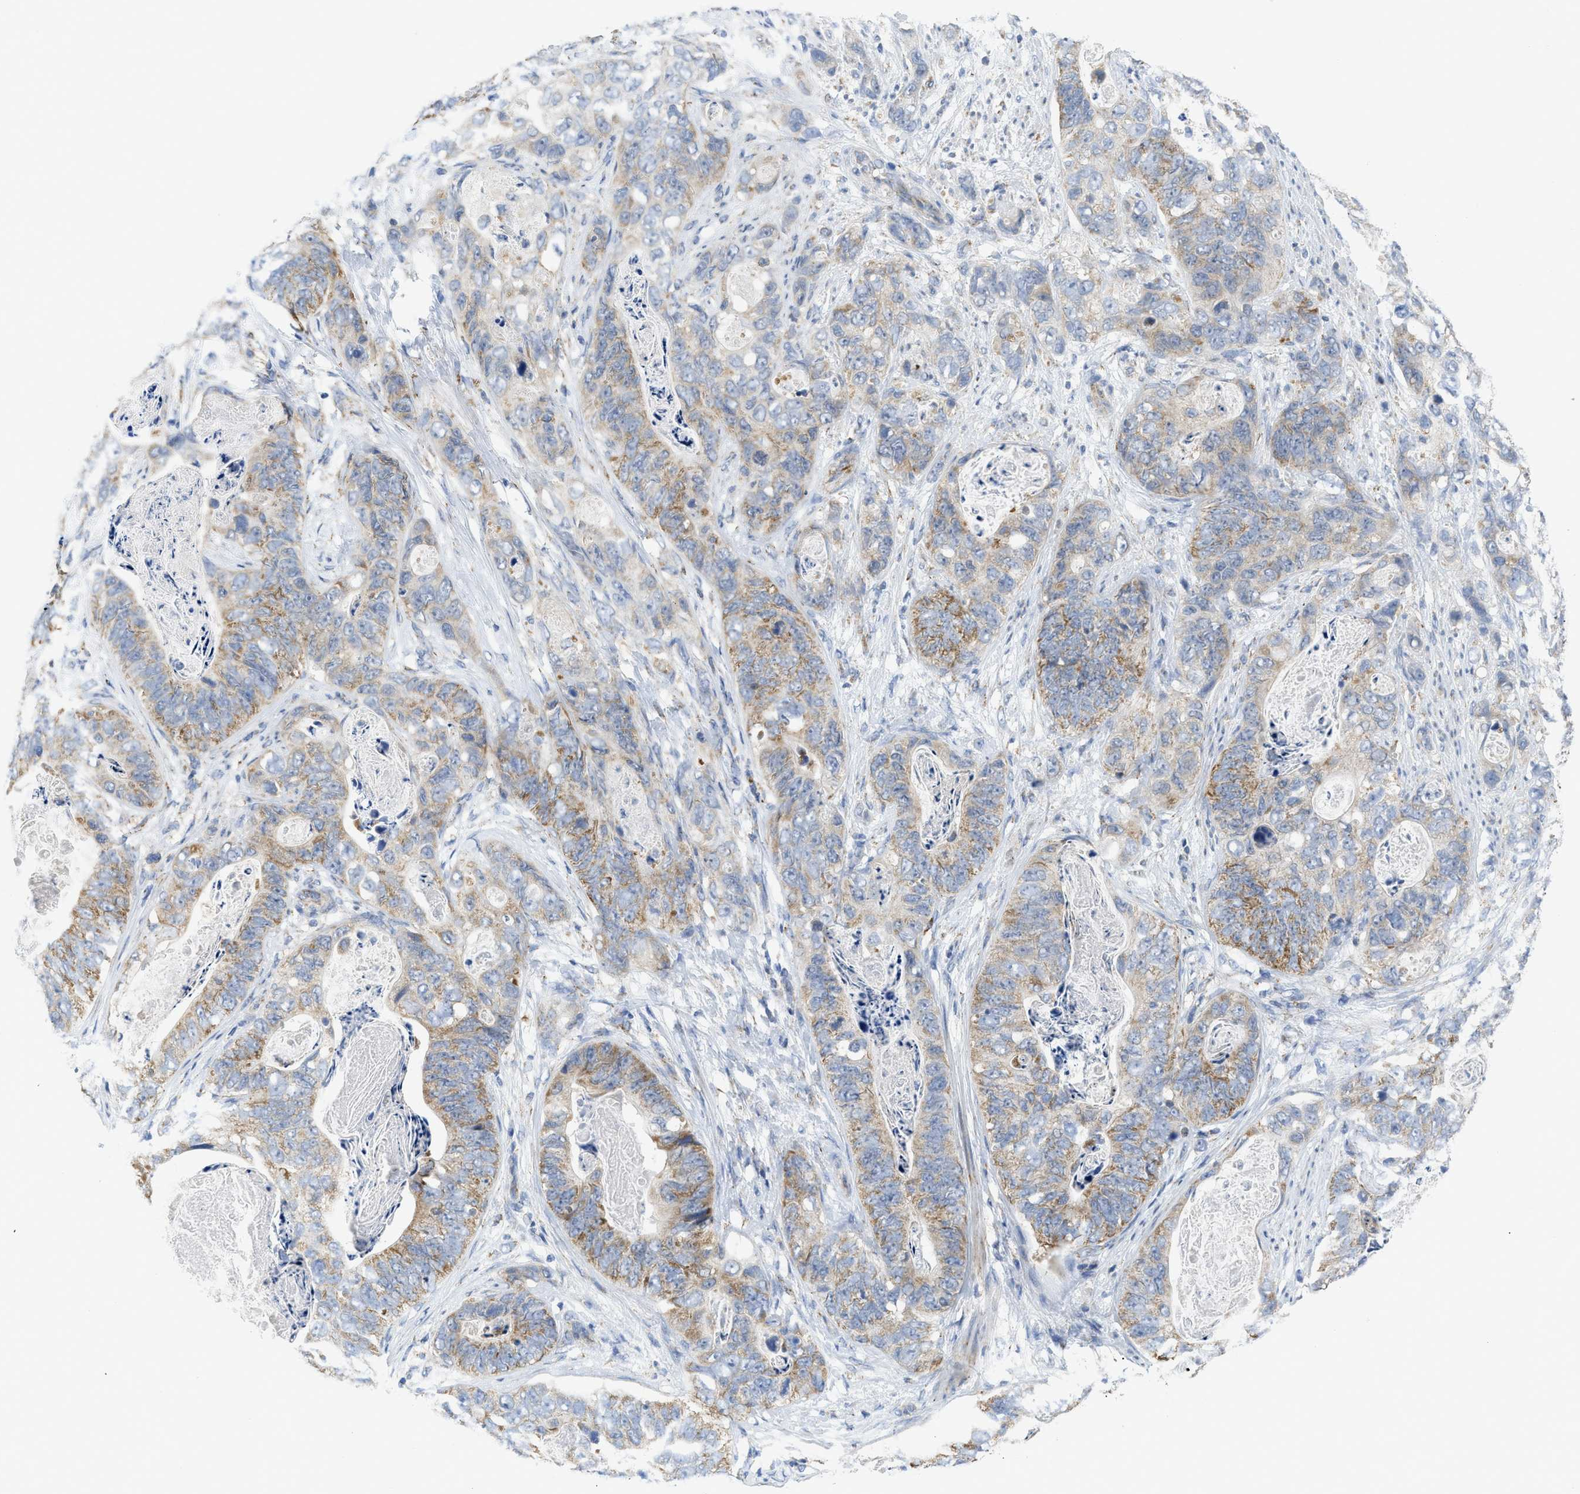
{"staining": {"intensity": "weak", "quantity": ">75%", "location": "cytoplasmic/membranous"}, "tissue": "stomach cancer", "cell_type": "Tumor cells", "image_type": "cancer", "snomed": [{"axis": "morphology", "description": "Adenocarcinoma, NOS"}, {"axis": "topography", "description": "Stomach"}], "caption": "This is an image of IHC staining of stomach adenocarcinoma, which shows weak staining in the cytoplasmic/membranous of tumor cells.", "gene": "GATD3", "patient": {"sex": "female", "age": 89}}